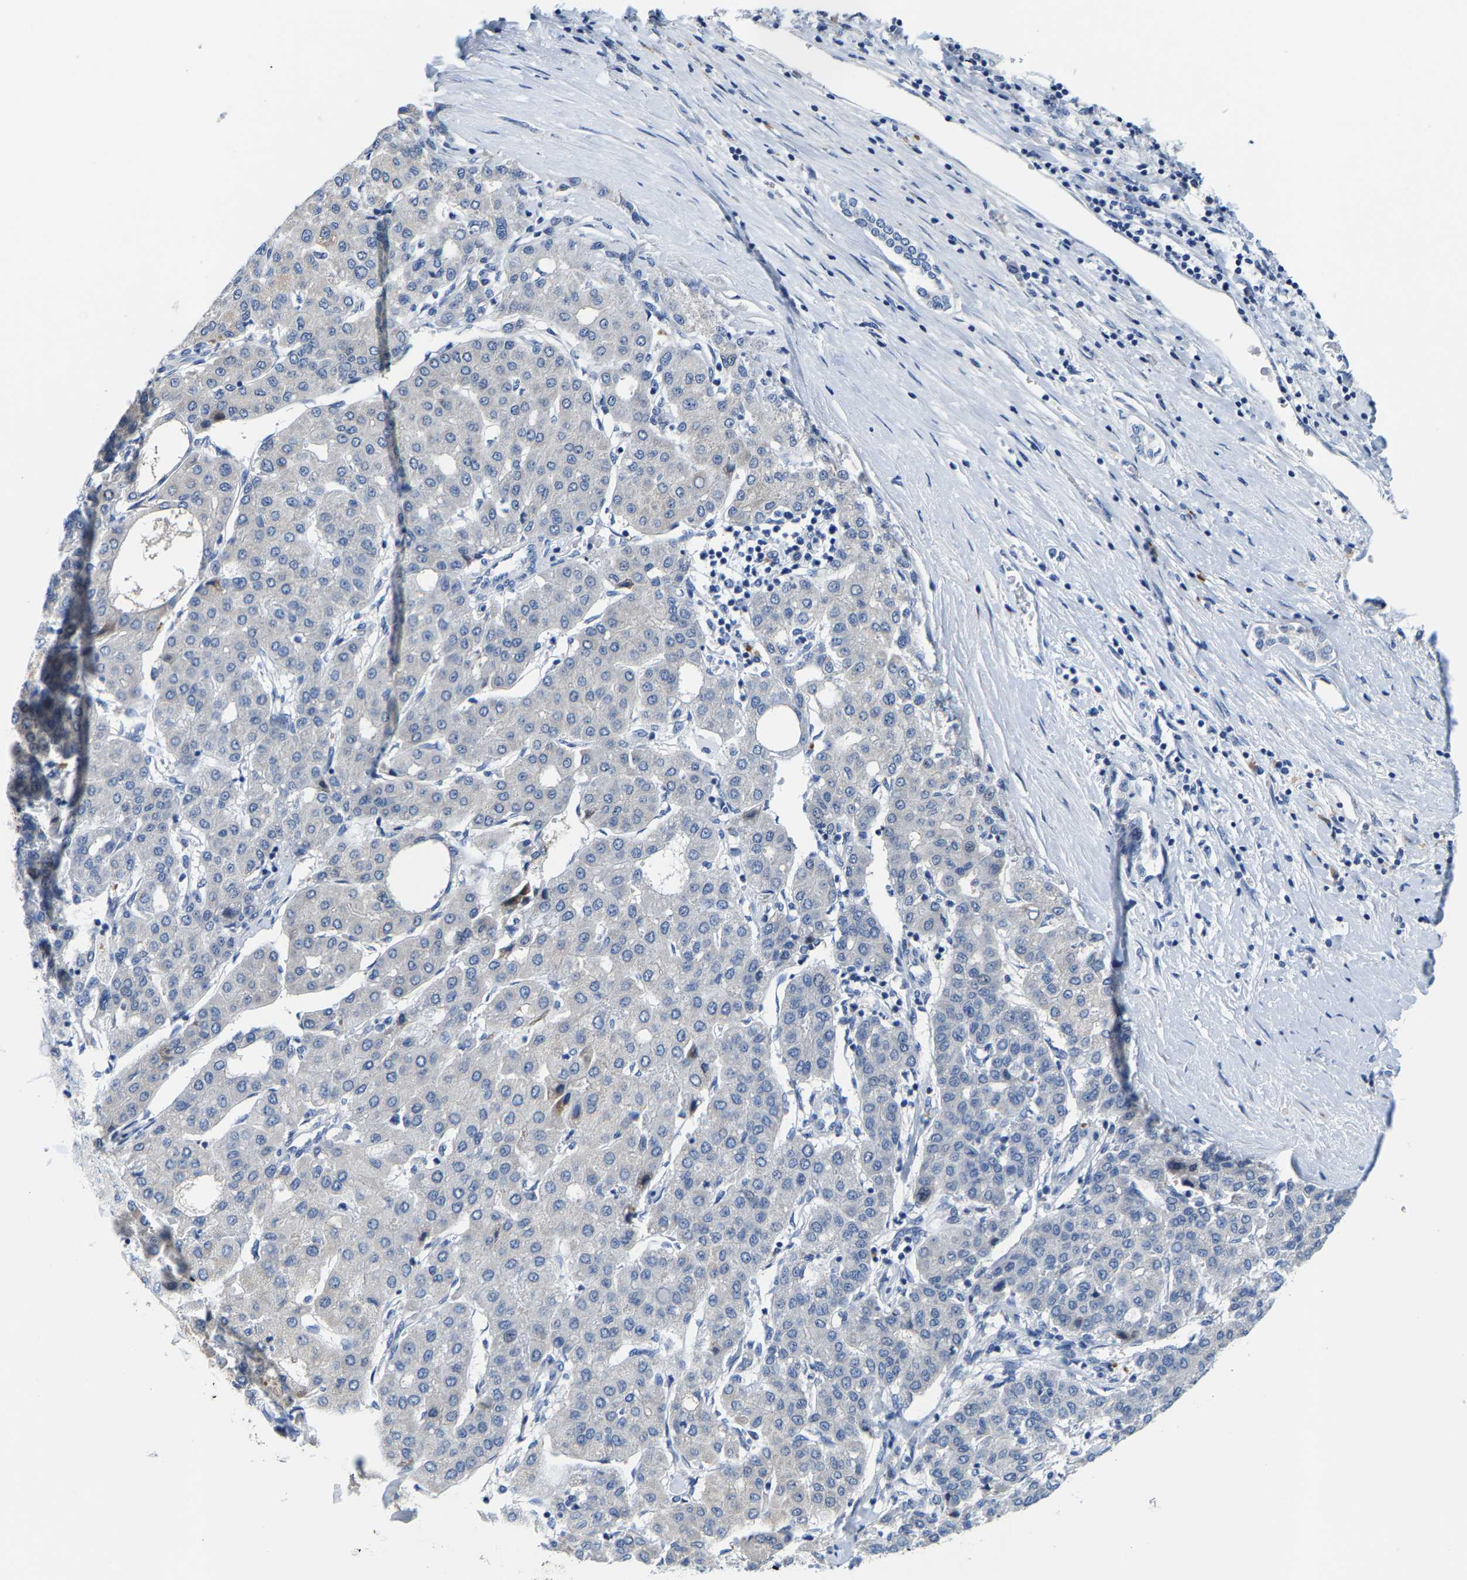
{"staining": {"intensity": "negative", "quantity": "none", "location": "none"}, "tissue": "liver cancer", "cell_type": "Tumor cells", "image_type": "cancer", "snomed": [{"axis": "morphology", "description": "Carcinoma, Hepatocellular, NOS"}, {"axis": "topography", "description": "Liver"}], "caption": "DAB (3,3'-diaminobenzidine) immunohistochemical staining of liver hepatocellular carcinoma reveals no significant staining in tumor cells.", "gene": "KLHL1", "patient": {"sex": "male", "age": 65}}